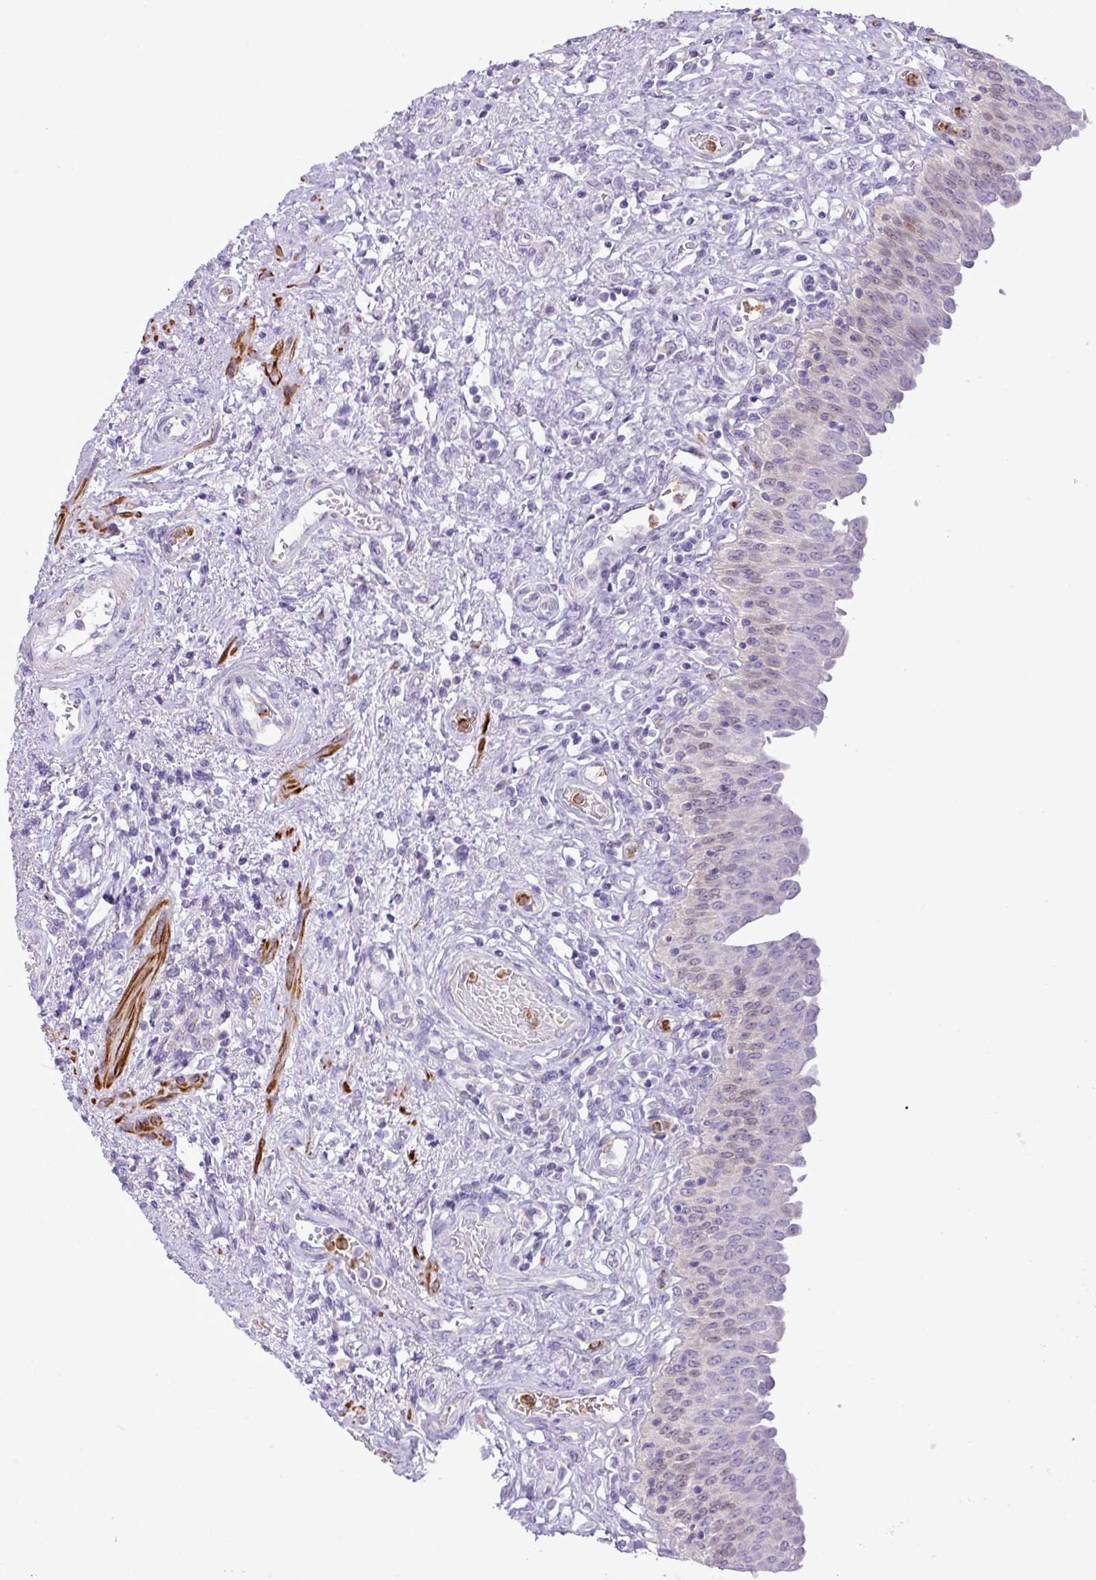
{"staining": {"intensity": "negative", "quantity": "none", "location": "none"}, "tissue": "urinary bladder", "cell_type": "Urothelial cells", "image_type": "normal", "snomed": [{"axis": "morphology", "description": "Normal tissue, NOS"}, {"axis": "topography", "description": "Urinary bladder"}], "caption": "The histopathology image displays no staining of urothelial cells in unremarkable urinary bladder.", "gene": "ZSCAN5A", "patient": {"sex": "male", "age": 71}}